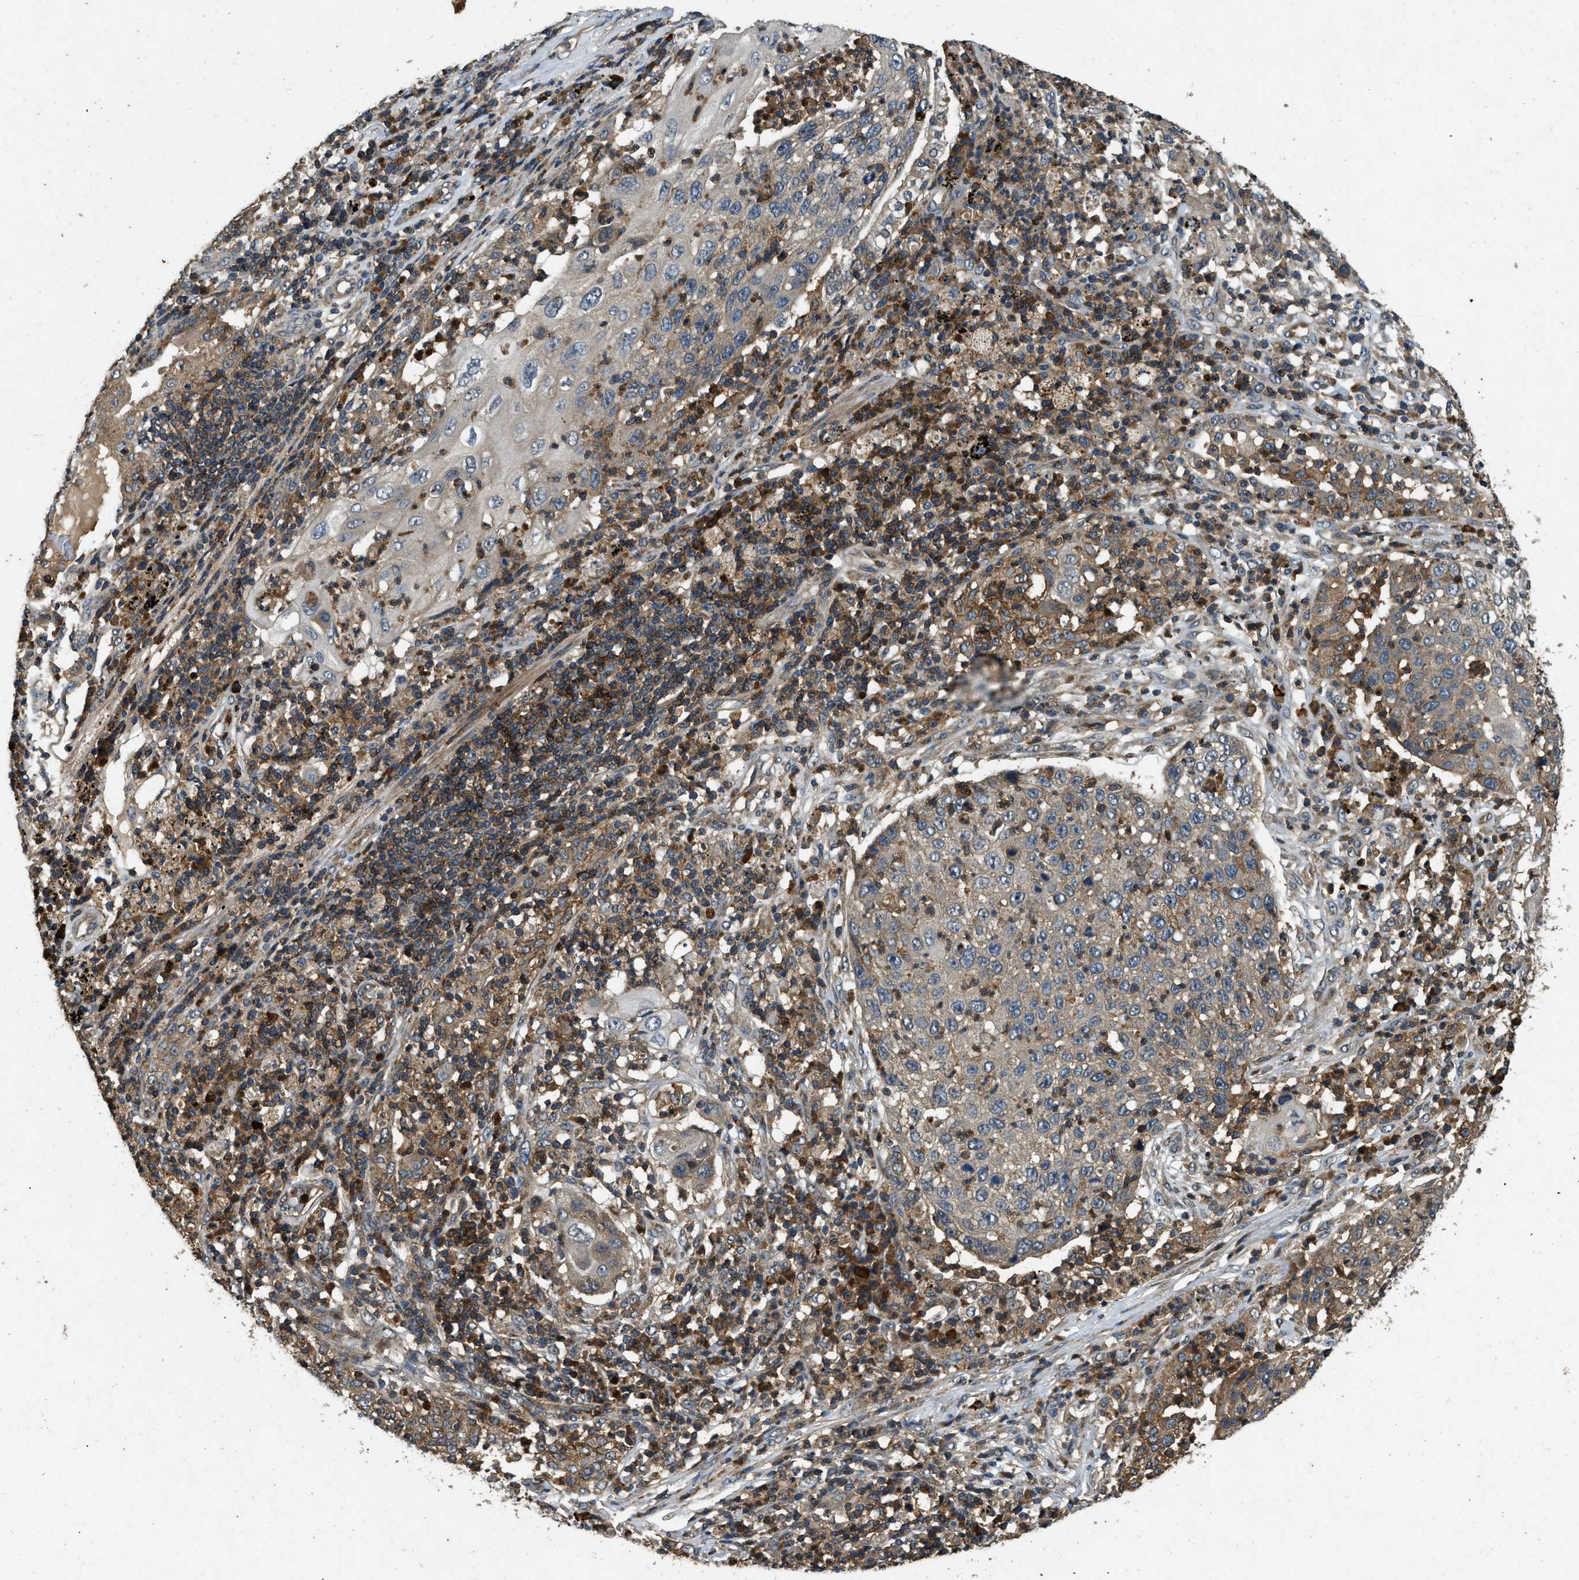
{"staining": {"intensity": "weak", "quantity": "<25%", "location": "cytoplasmic/membranous"}, "tissue": "lung cancer", "cell_type": "Tumor cells", "image_type": "cancer", "snomed": [{"axis": "morphology", "description": "Squamous cell carcinoma, NOS"}, {"axis": "topography", "description": "Lung"}], "caption": "A high-resolution photomicrograph shows IHC staining of squamous cell carcinoma (lung), which reveals no significant expression in tumor cells.", "gene": "ATP8B1", "patient": {"sex": "female", "age": 63}}